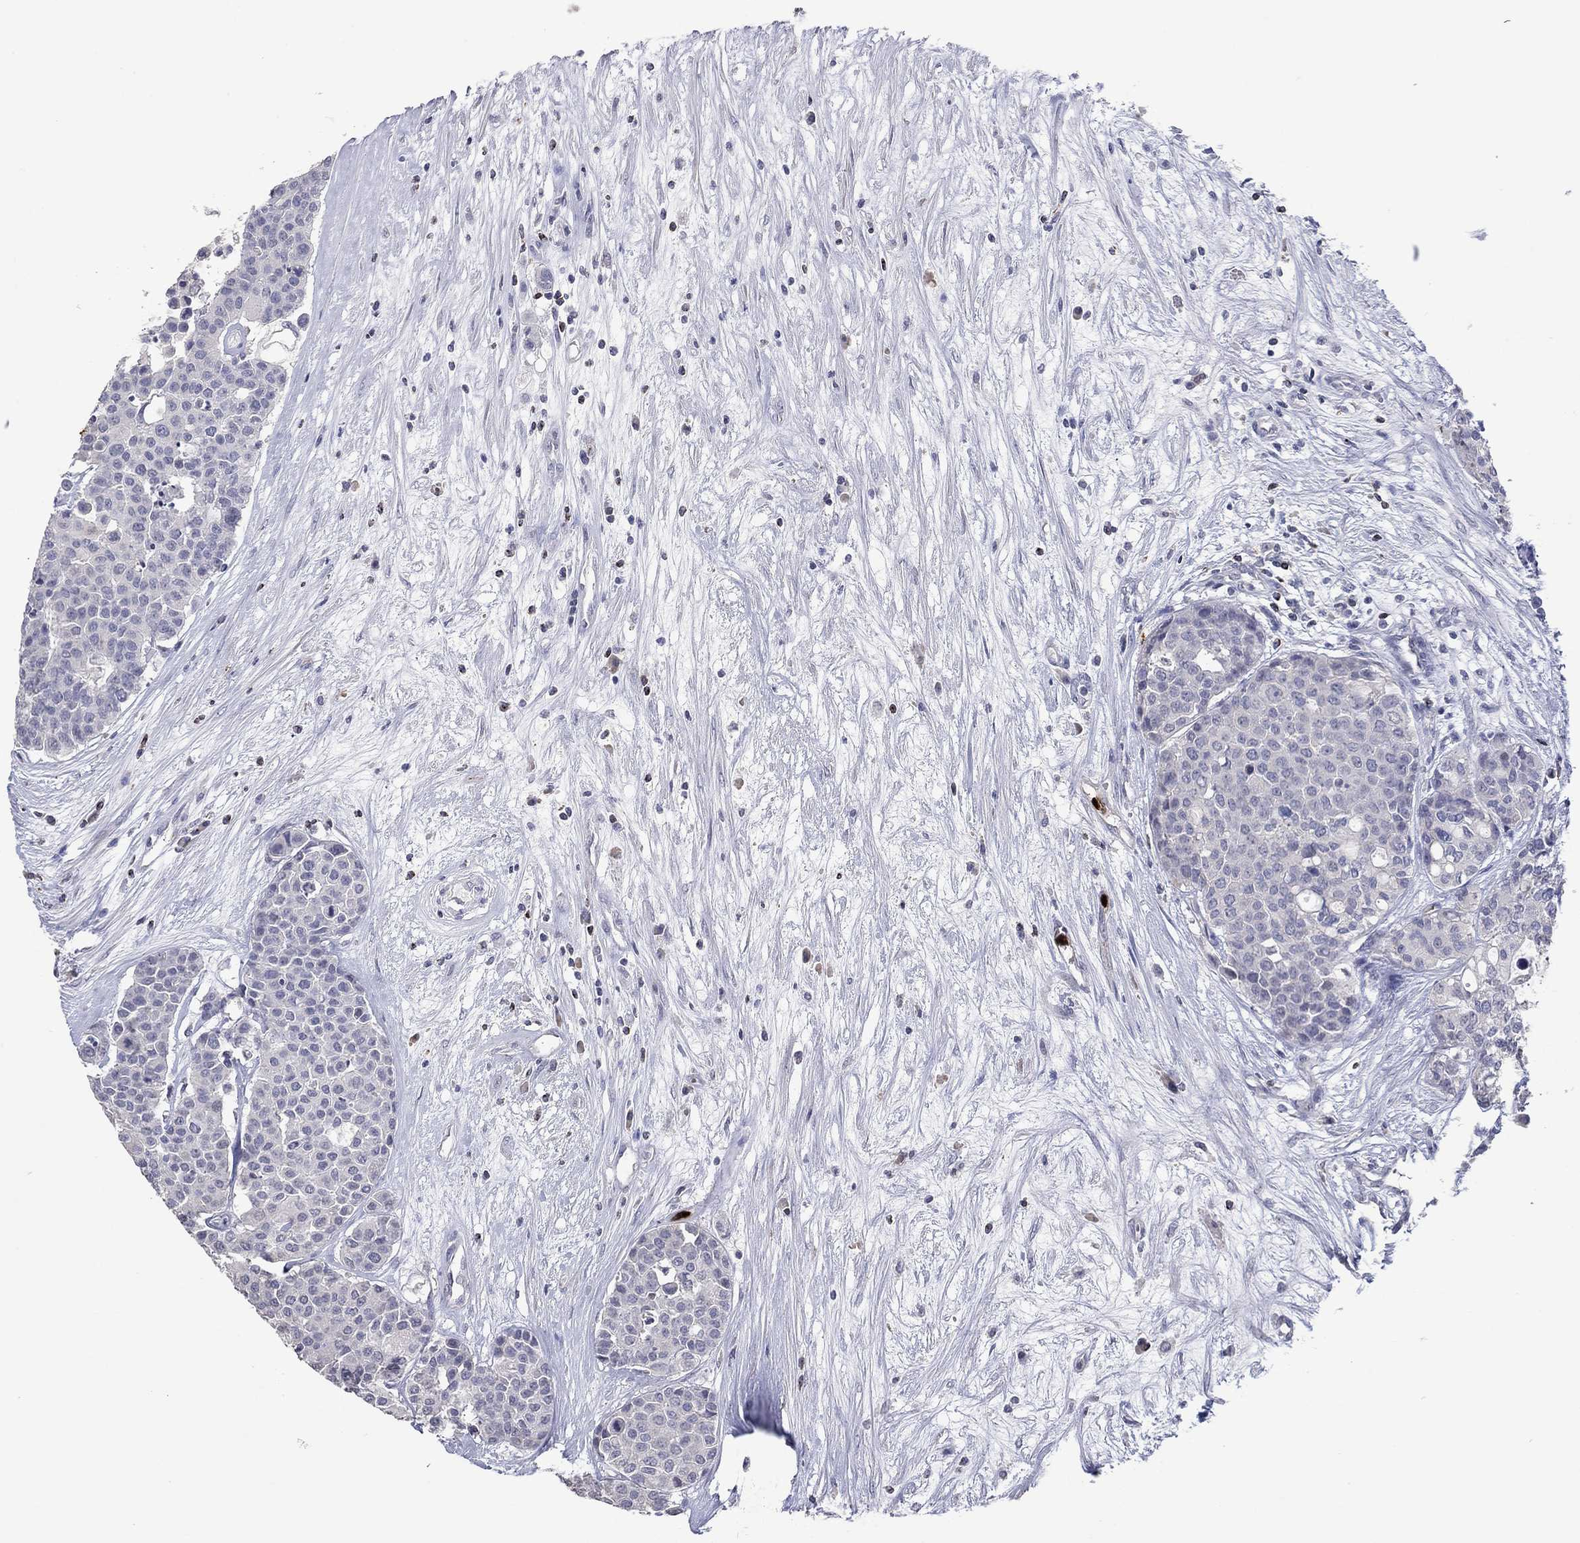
{"staining": {"intensity": "negative", "quantity": "none", "location": "none"}, "tissue": "carcinoid", "cell_type": "Tumor cells", "image_type": "cancer", "snomed": [{"axis": "morphology", "description": "Carcinoid, malignant, NOS"}, {"axis": "topography", "description": "Colon"}], "caption": "Malignant carcinoid stained for a protein using IHC shows no positivity tumor cells.", "gene": "CCL5", "patient": {"sex": "male", "age": 81}}